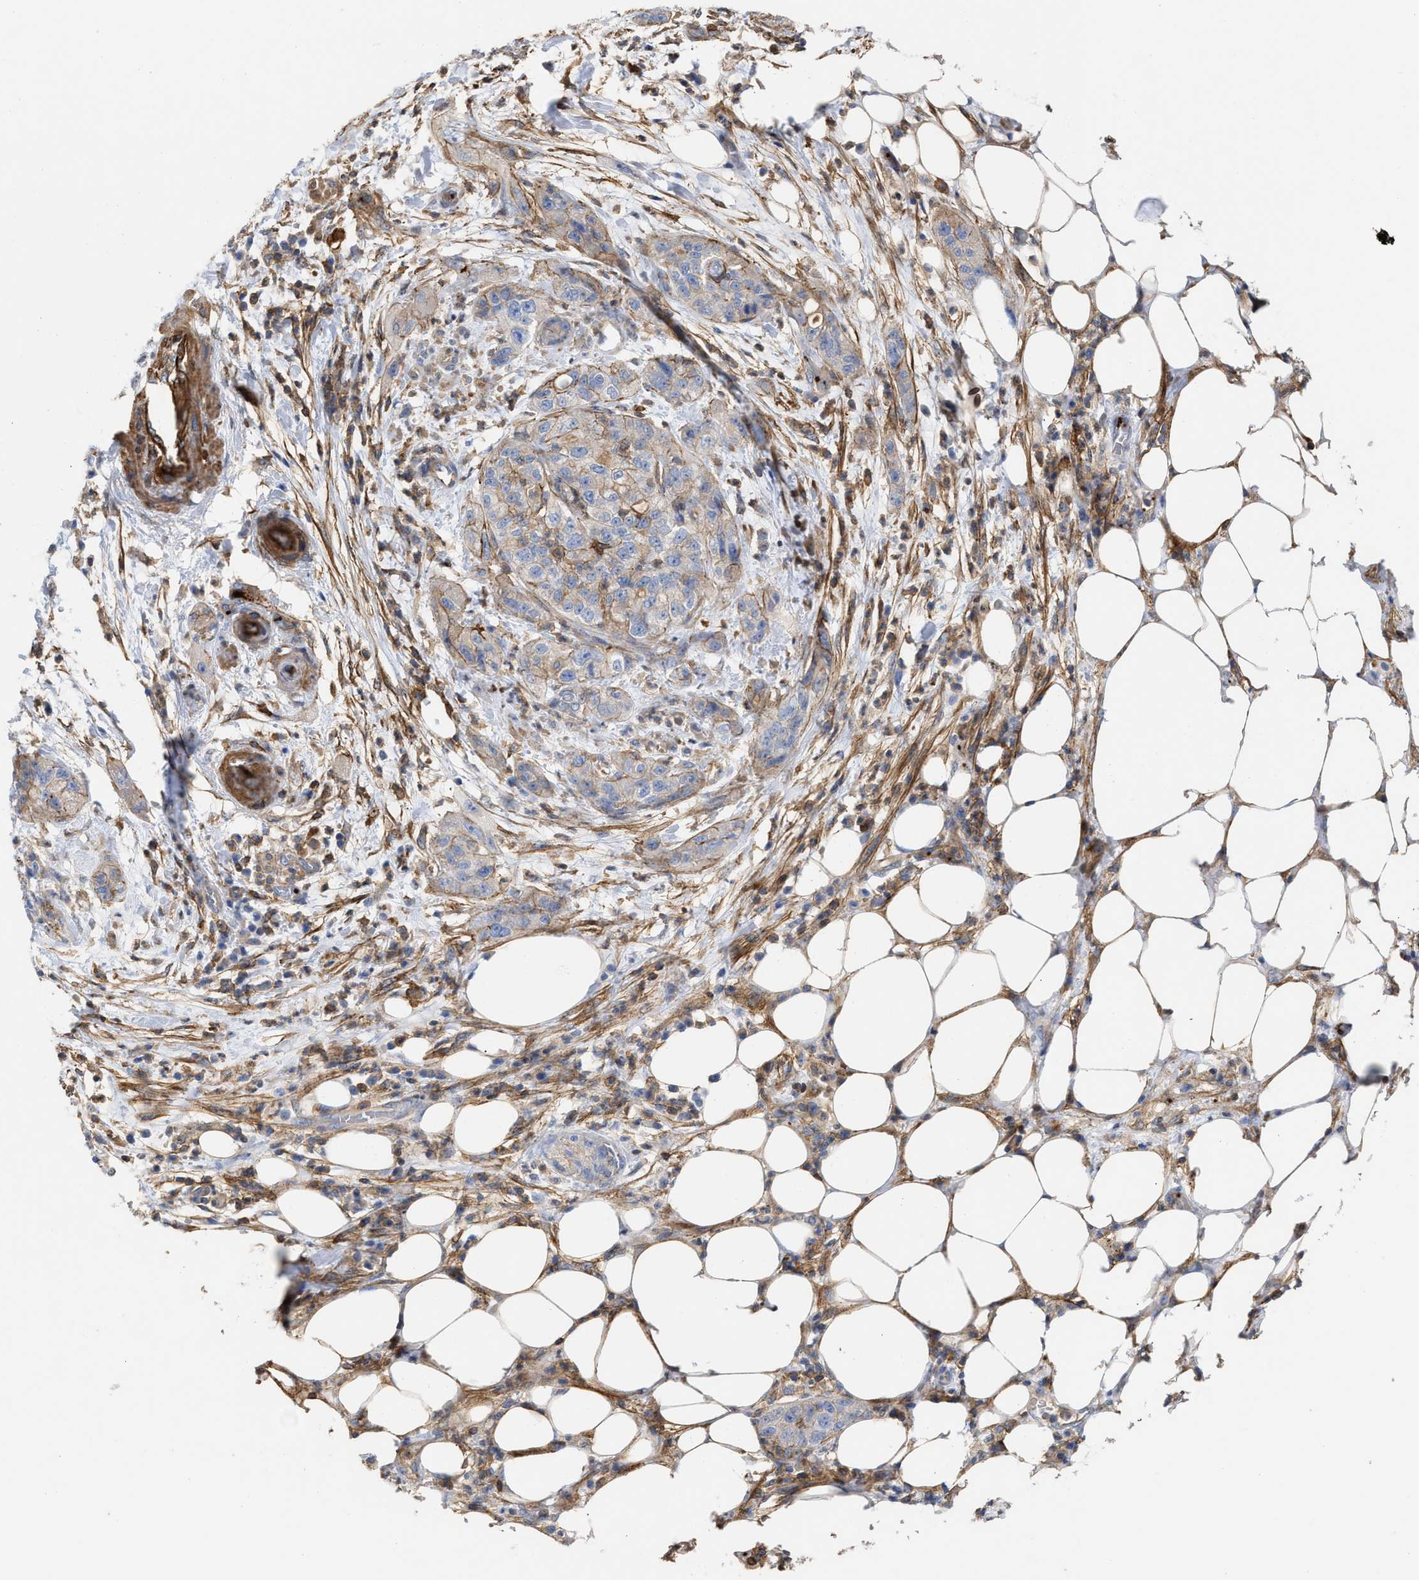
{"staining": {"intensity": "negative", "quantity": "none", "location": "none"}, "tissue": "pancreatic cancer", "cell_type": "Tumor cells", "image_type": "cancer", "snomed": [{"axis": "morphology", "description": "Adenocarcinoma, NOS"}, {"axis": "topography", "description": "Pancreas"}], "caption": "Tumor cells show no significant protein staining in adenocarcinoma (pancreatic).", "gene": "HS3ST5", "patient": {"sex": "female", "age": 78}}